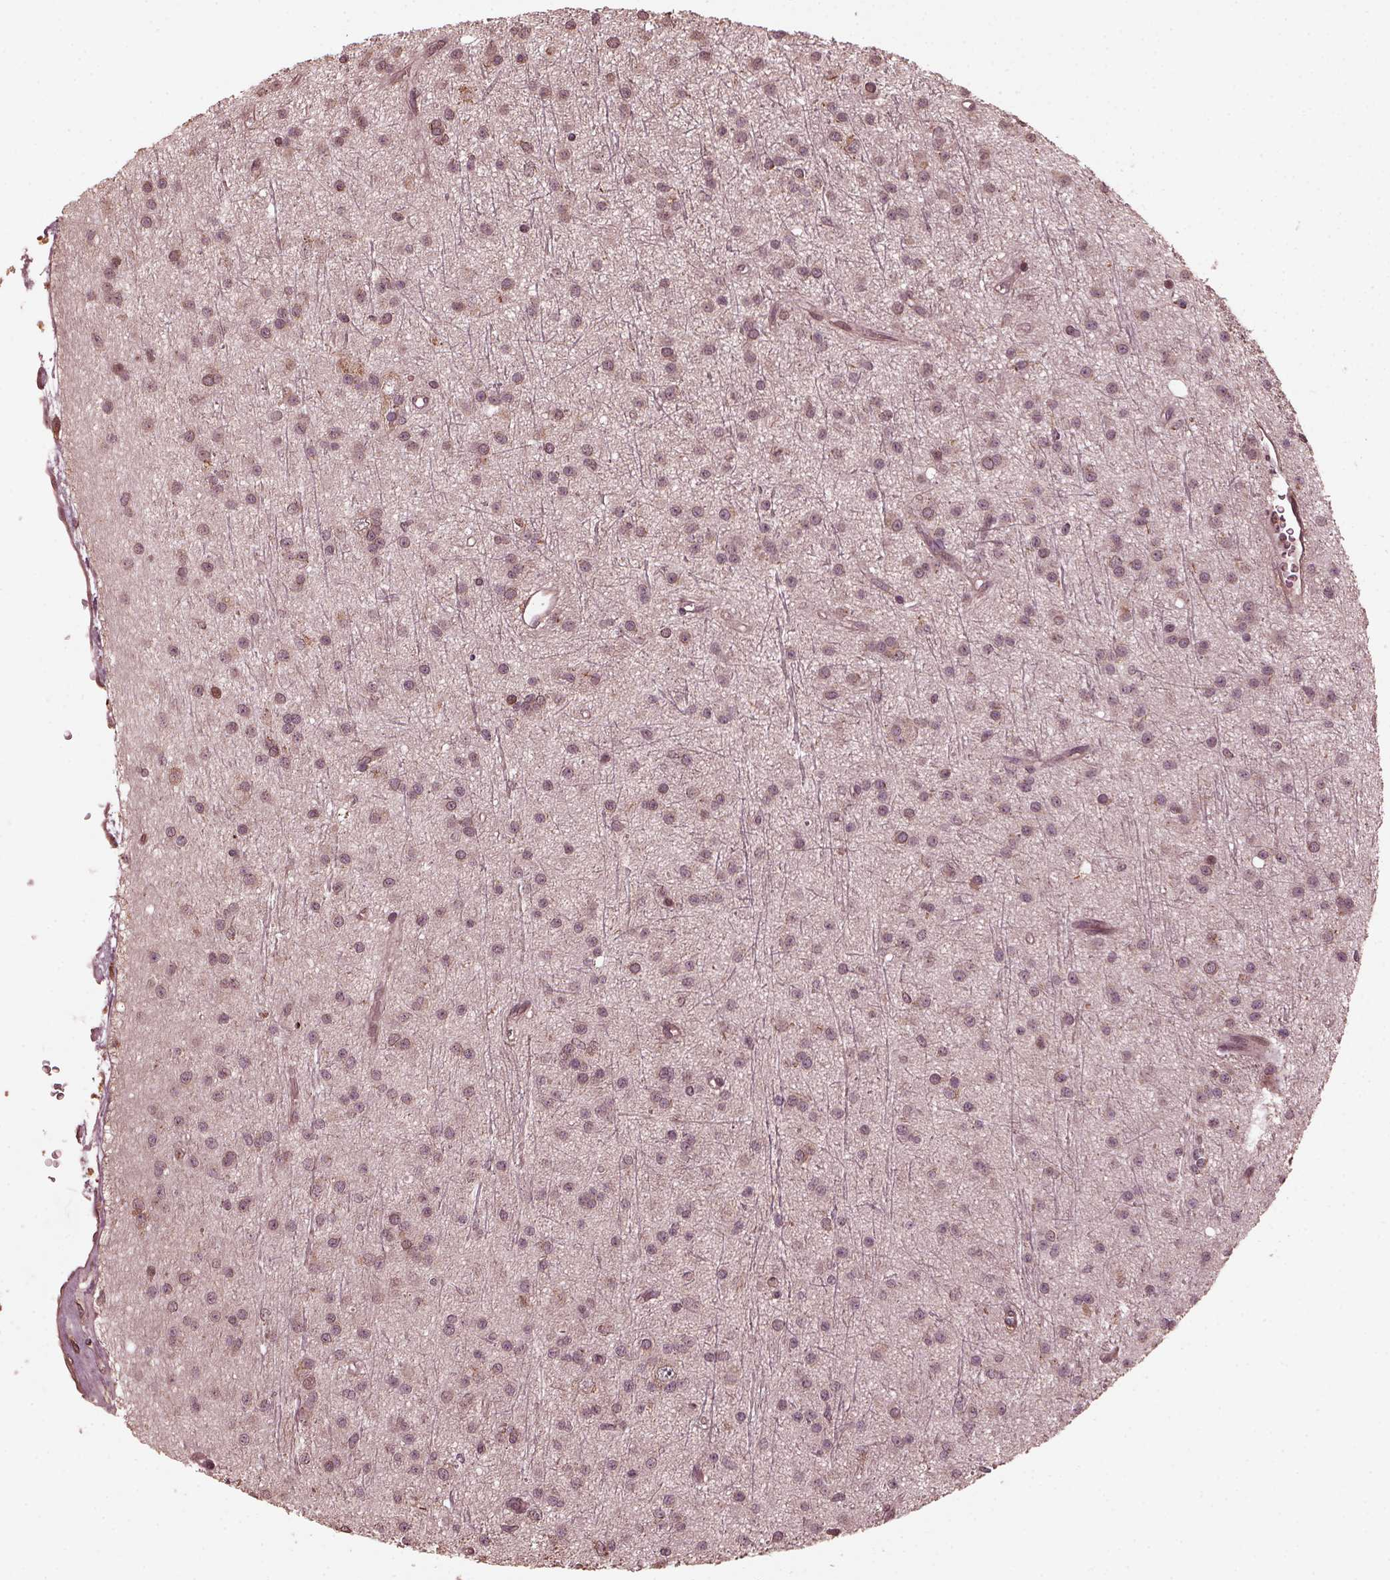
{"staining": {"intensity": "weak", "quantity": "25%-75%", "location": "cytoplasmic/membranous"}, "tissue": "glioma", "cell_type": "Tumor cells", "image_type": "cancer", "snomed": [{"axis": "morphology", "description": "Glioma, malignant, Low grade"}, {"axis": "topography", "description": "Brain"}], "caption": "Immunohistochemical staining of human glioma reveals low levels of weak cytoplasmic/membranous protein staining in approximately 25%-75% of tumor cells.", "gene": "ZNF292", "patient": {"sex": "male", "age": 27}}